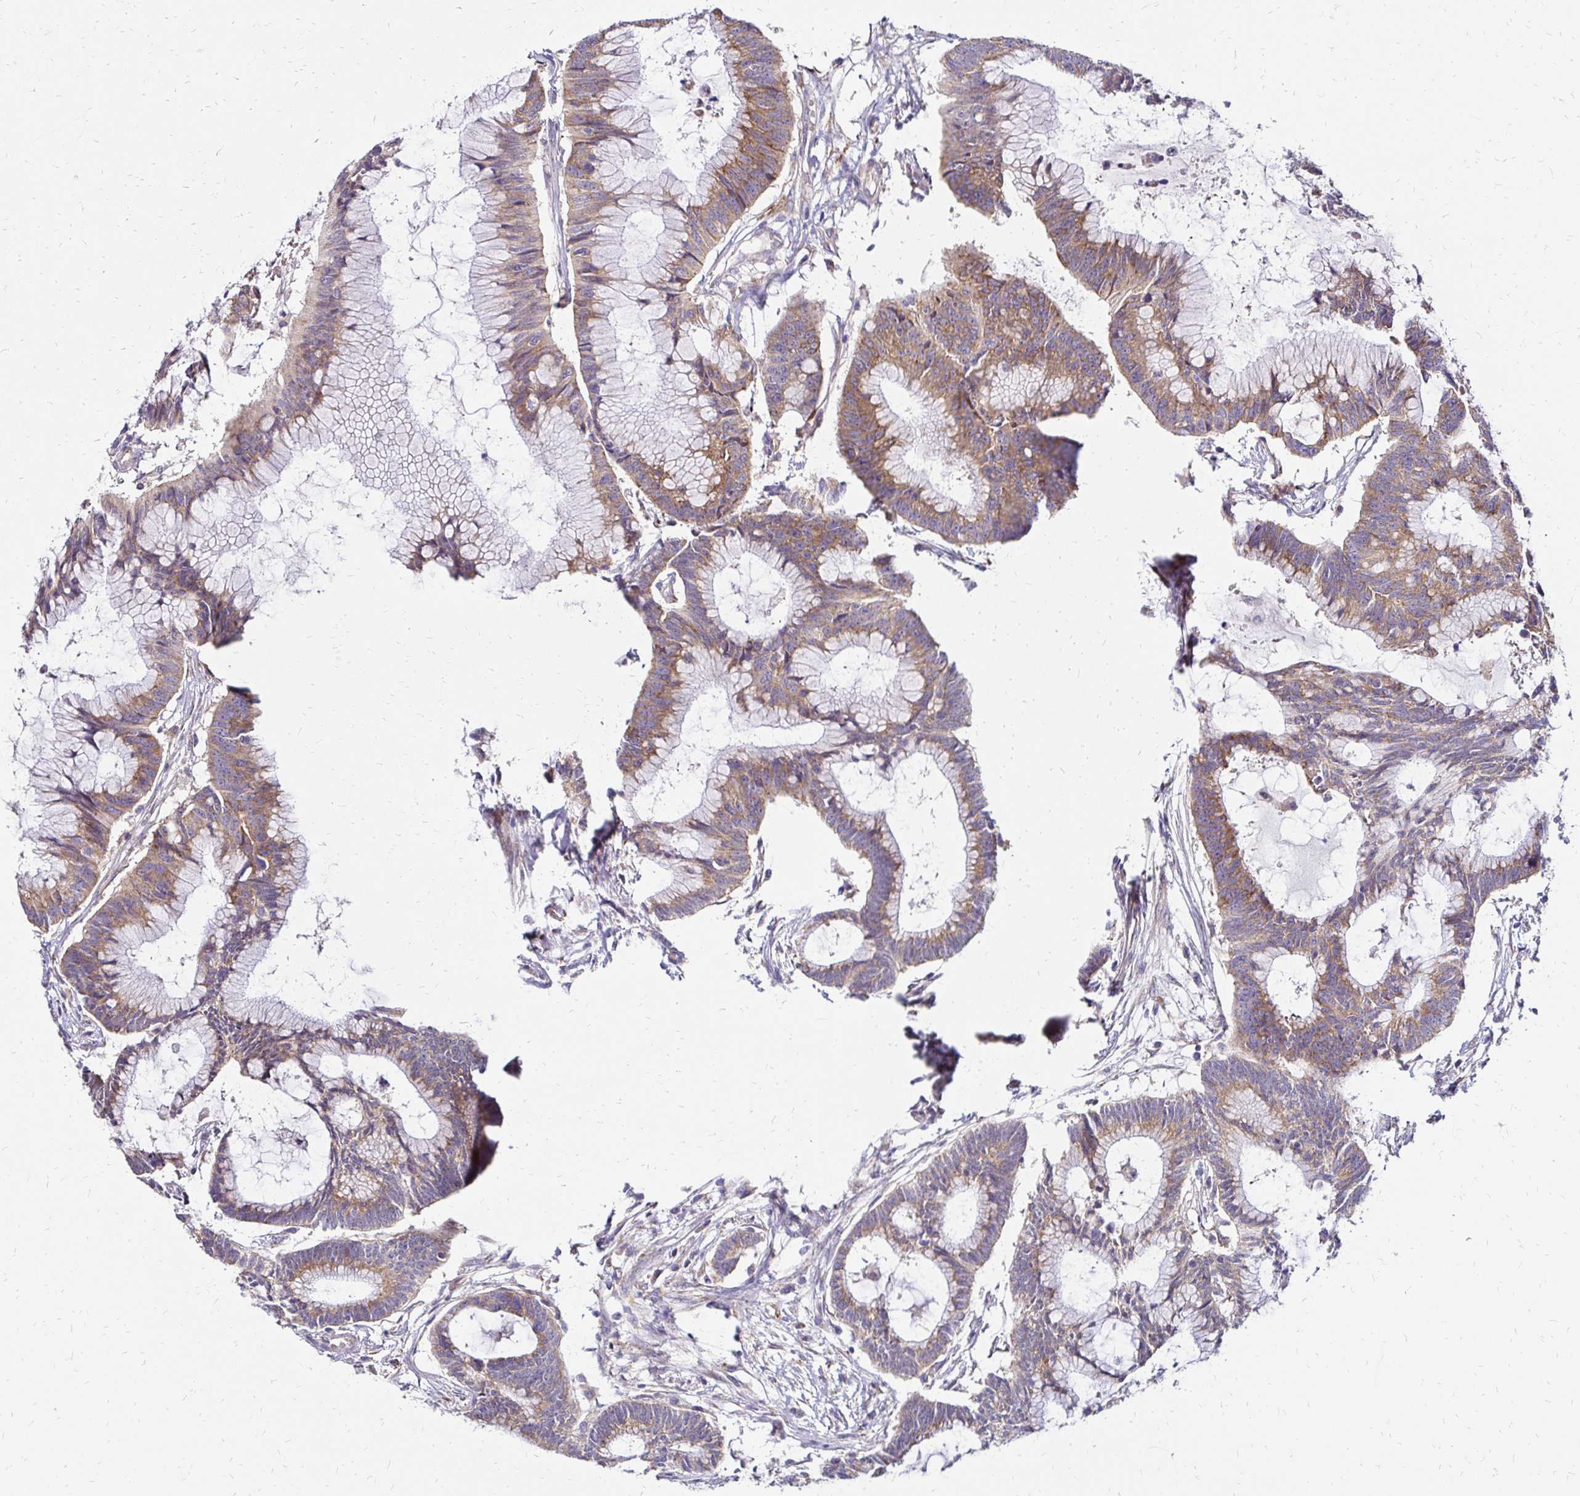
{"staining": {"intensity": "moderate", "quantity": ">75%", "location": "cytoplasmic/membranous"}, "tissue": "colorectal cancer", "cell_type": "Tumor cells", "image_type": "cancer", "snomed": [{"axis": "morphology", "description": "Adenocarcinoma, NOS"}, {"axis": "topography", "description": "Colon"}], "caption": "Human adenocarcinoma (colorectal) stained with a protein marker shows moderate staining in tumor cells.", "gene": "IDUA", "patient": {"sex": "female", "age": 78}}